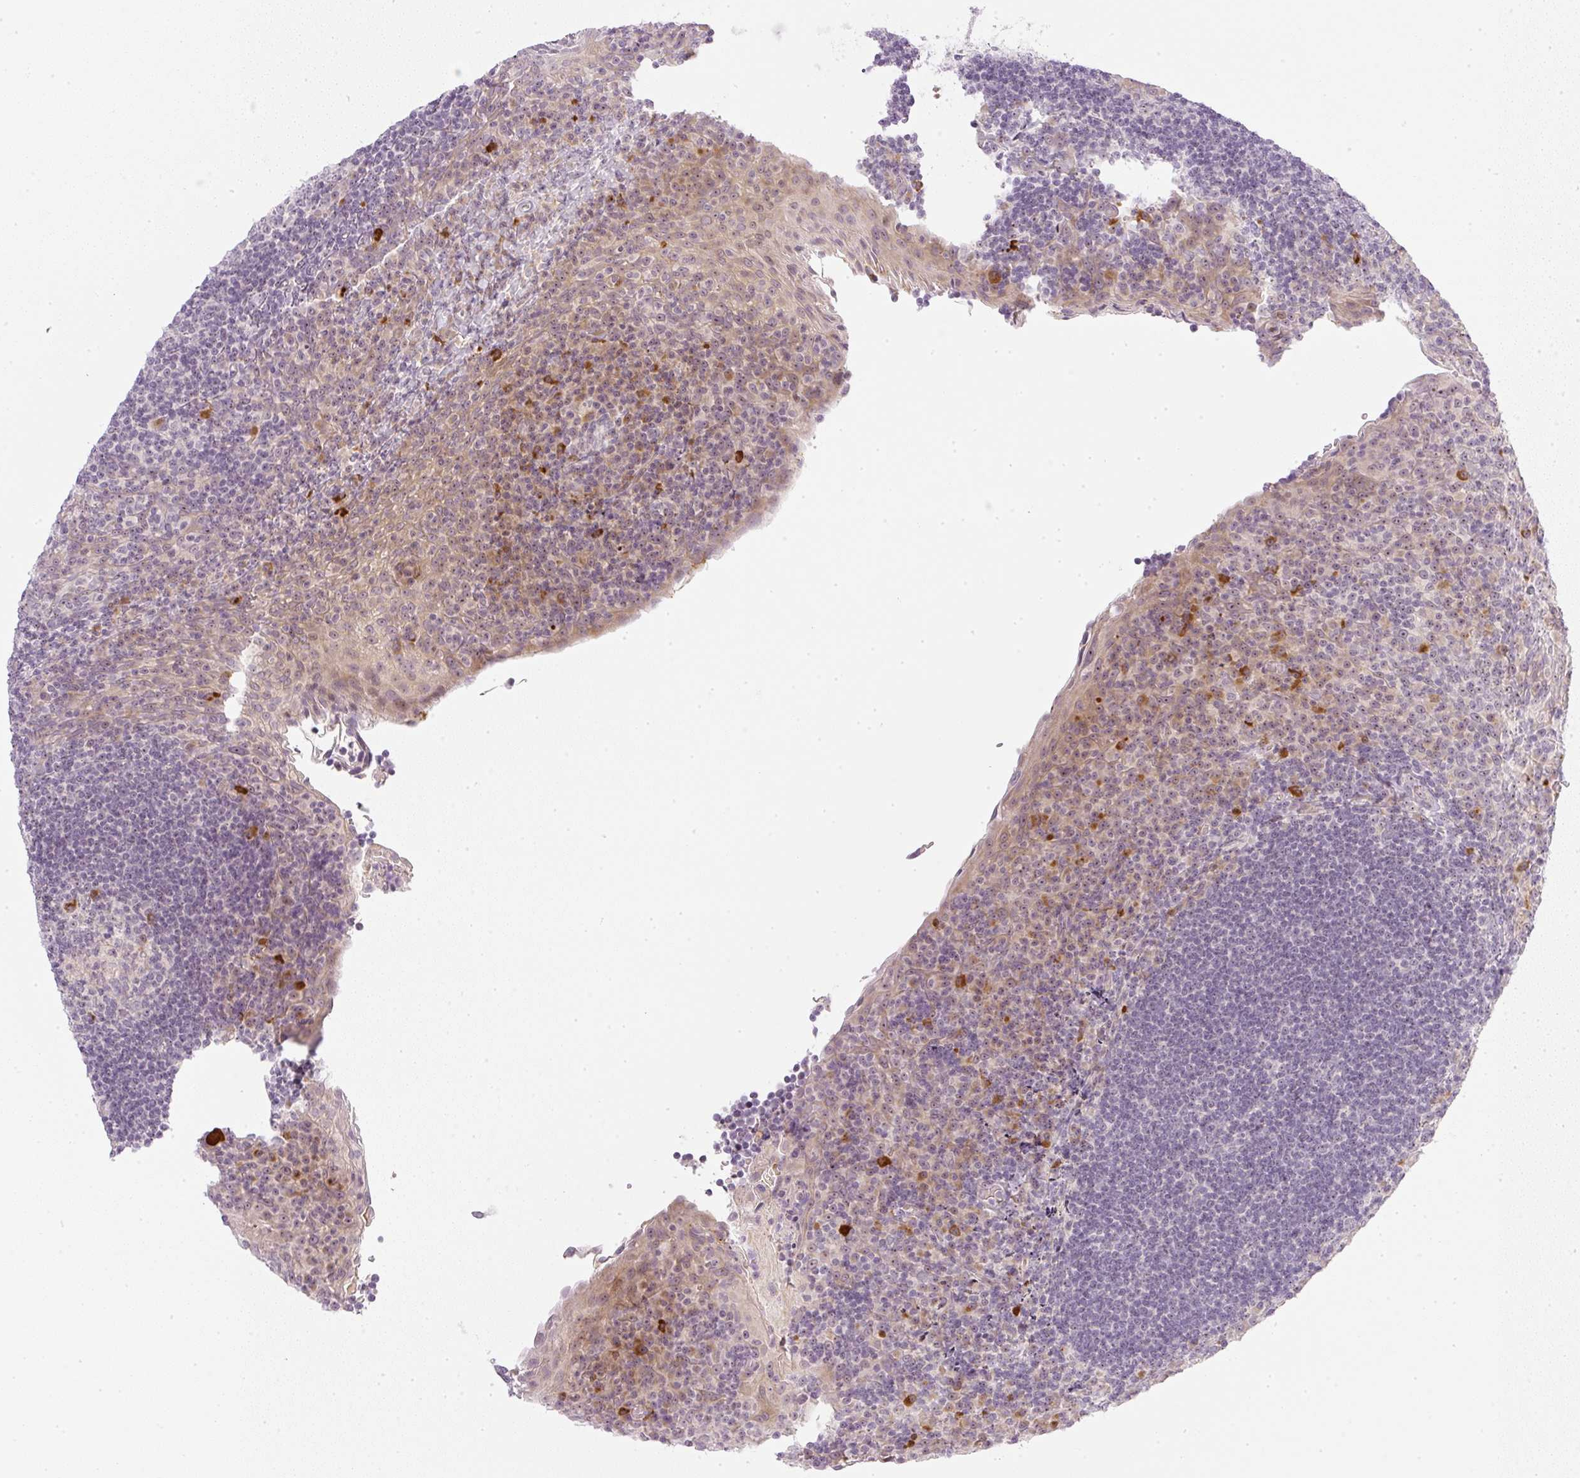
{"staining": {"intensity": "moderate", "quantity": "25%-75%", "location": "cytoplasmic/membranous,nuclear"}, "tissue": "tonsil", "cell_type": "Germinal center cells", "image_type": "normal", "snomed": [{"axis": "morphology", "description": "Normal tissue, NOS"}, {"axis": "topography", "description": "Tonsil"}], "caption": "A micrograph showing moderate cytoplasmic/membranous,nuclear positivity in about 25%-75% of germinal center cells in normal tonsil, as visualized by brown immunohistochemical staining.", "gene": "AAR2", "patient": {"sex": "male", "age": 17}}